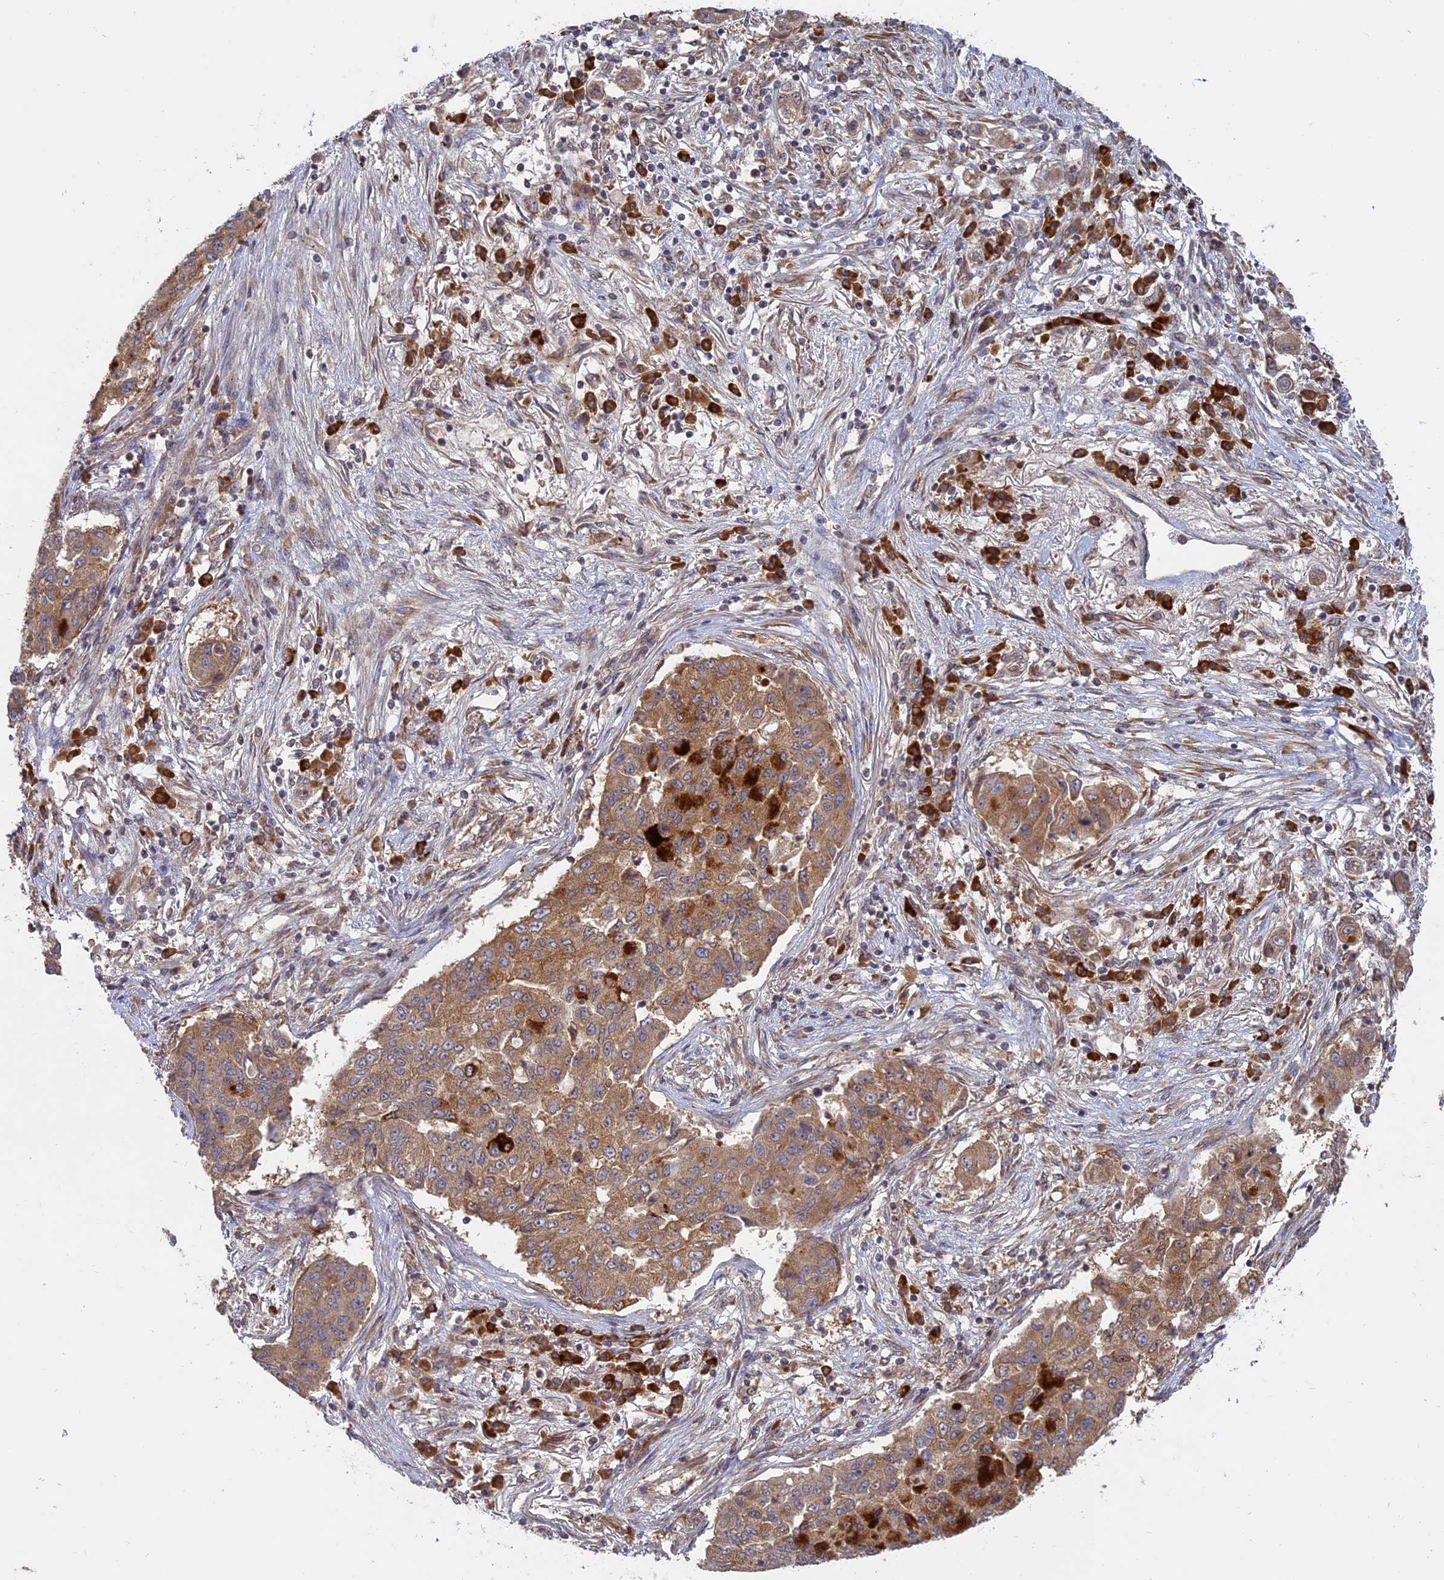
{"staining": {"intensity": "moderate", "quantity": ">75%", "location": "cytoplasmic/membranous"}, "tissue": "lung cancer", "cell_type": "Tumor cells", "image_type": "cancer", "snomed": [{"axis": "morphology", "description": "Squamous cell carcinoma, NOS"}, {"axis": "topography", "description": "Lung"}], "caption": "Lung cancer tissue demonstrates moderate cytoplasmic/membranous positivity in about >75% of tumor cells, visualized by immunohistochemistry.", "gene": "TMEM208", "patient": {"sex": "male", "age": 74}}